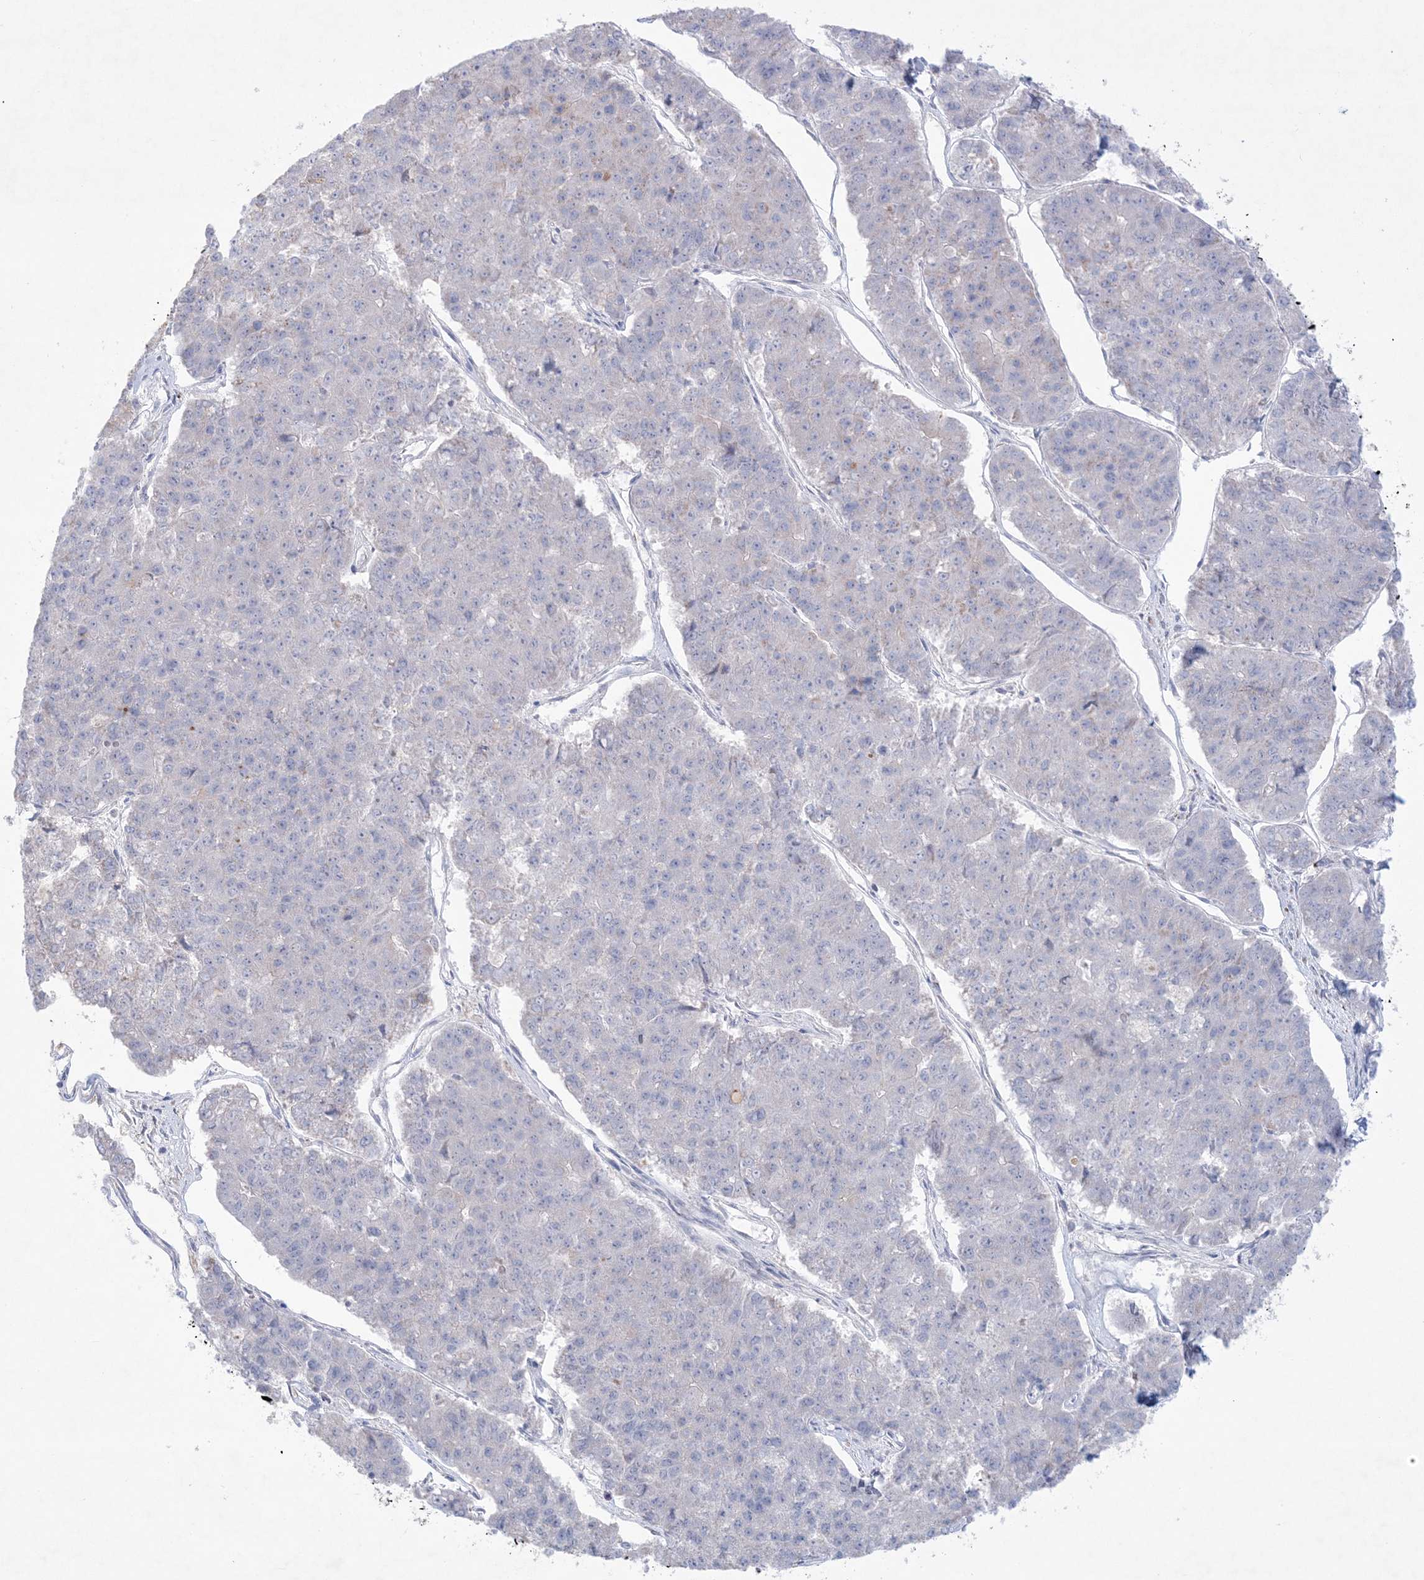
{"staining": {"intensity": "weak", "quantity": "<25%", "location": "cytoplasmic/membranous"}, "tissue": "pancreatic cancer", "cell_type": "Tumor cells", "image_type": "cancer", "snomed": [{"axis": "morphology", "description": "Adenocarcinoma, NOS"}, {"axis": "topography", "description": "Pancreas"}], "caption": "DAB (3,3'-diaminobenzidine) immunohistochemical staining of human adenocarcinoma (pancreatic) shows no significant staining in tumor cells. (Stains: DAB IHC with hematoxylin counter stain, Microscopy: brightfield microscopy at high magnification).", "gene": "KCTD6", "patient": {"sex": "male", "age": 50}}